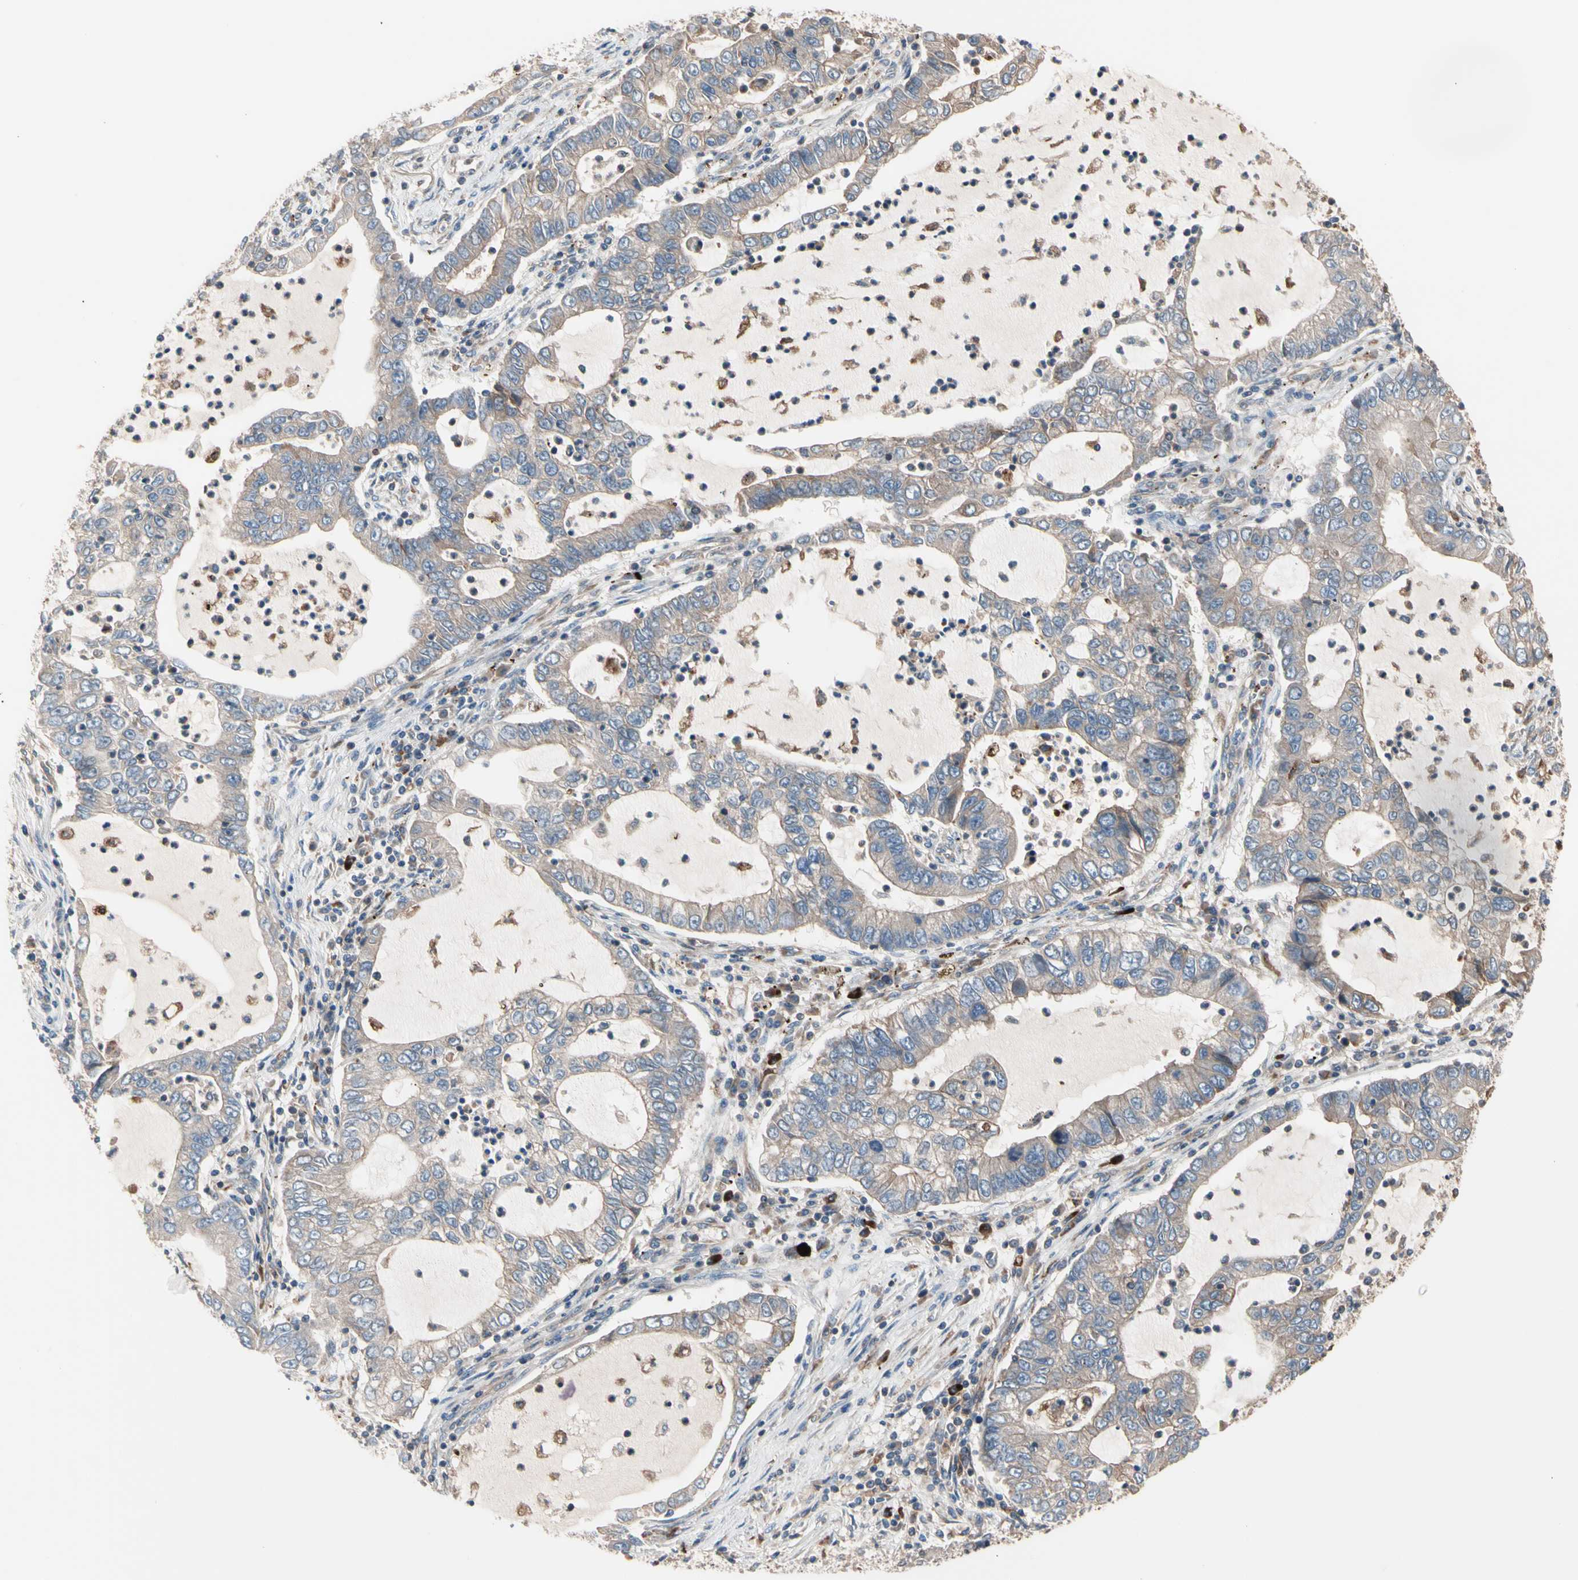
{"staining": {"intensity": "weak", "quantity": "25%-75%", "location": "cytoplasmic/membranous"}, "tissue": "lung cancer", "cell_type": "Tumor cells", "image_type": "cancer", "snomed": [{"axis": "morphology", "description": "Adenocarcinoma, NOS"}, {"axis": "topography", "description": "Lung"}], "caption": "An image of human lung cancer stained for a protein displays weak cytoplasmic/membranous brown staining in tumor cells.", "gene": "ROCK1", "patient": {"sex": "female", "age": 51}}